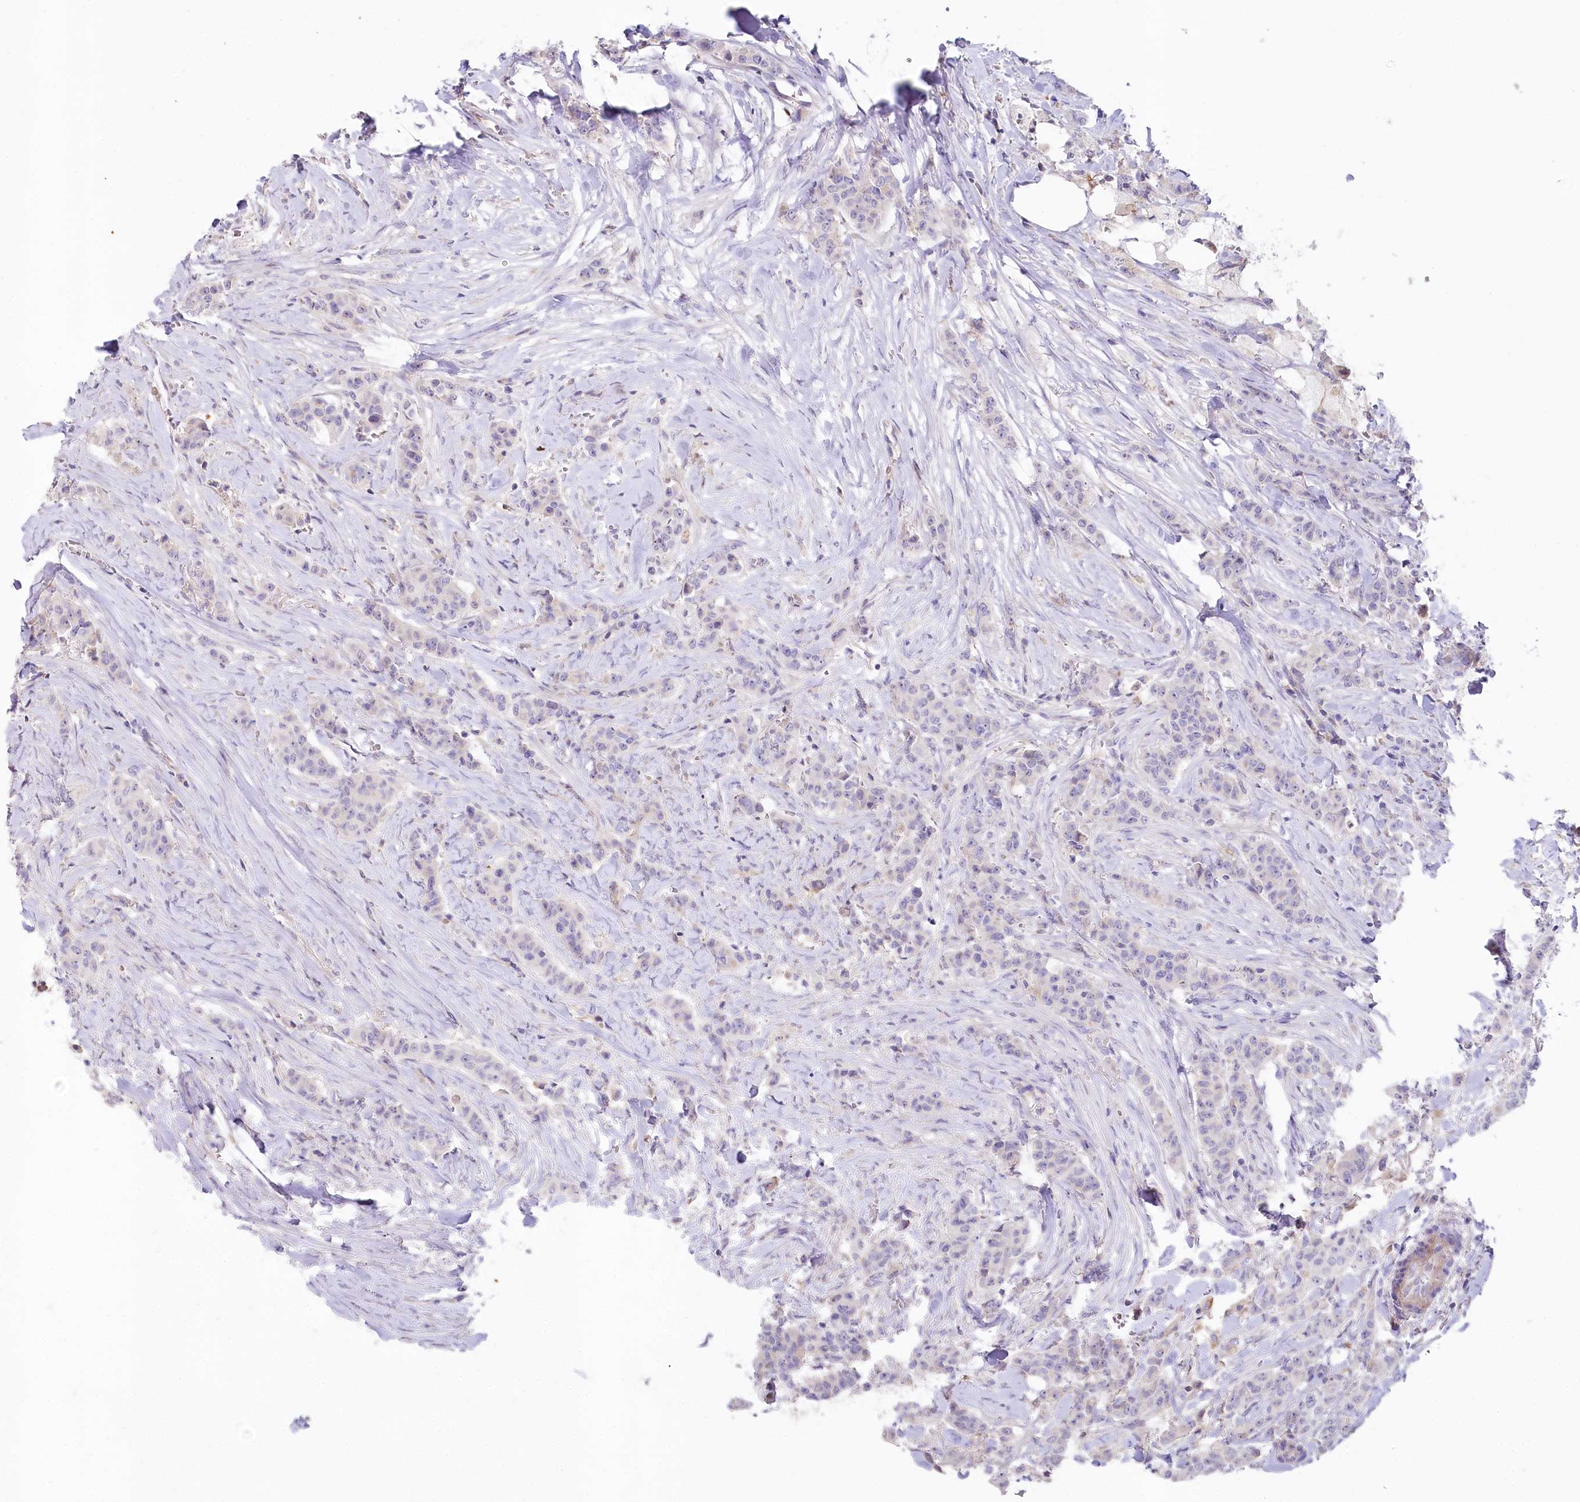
{"staining": {"intensity": "negative", "quantity": "none", "location": "none"}, "tissue": "breast cancer", "cell_type": "Tumor cells", "image_type": "cancer", "snomed": [{"axis": "morphology", "description": "Duct carcinoma"}, {"axis": "topography", "description": "Breast"}], "caption": "Protein analysis of intraductal carcinoma (breast) displays no significant expression in tumor cells.", "gene": "SLC6A11", "patient": {"sex": "female", "age": 40}}